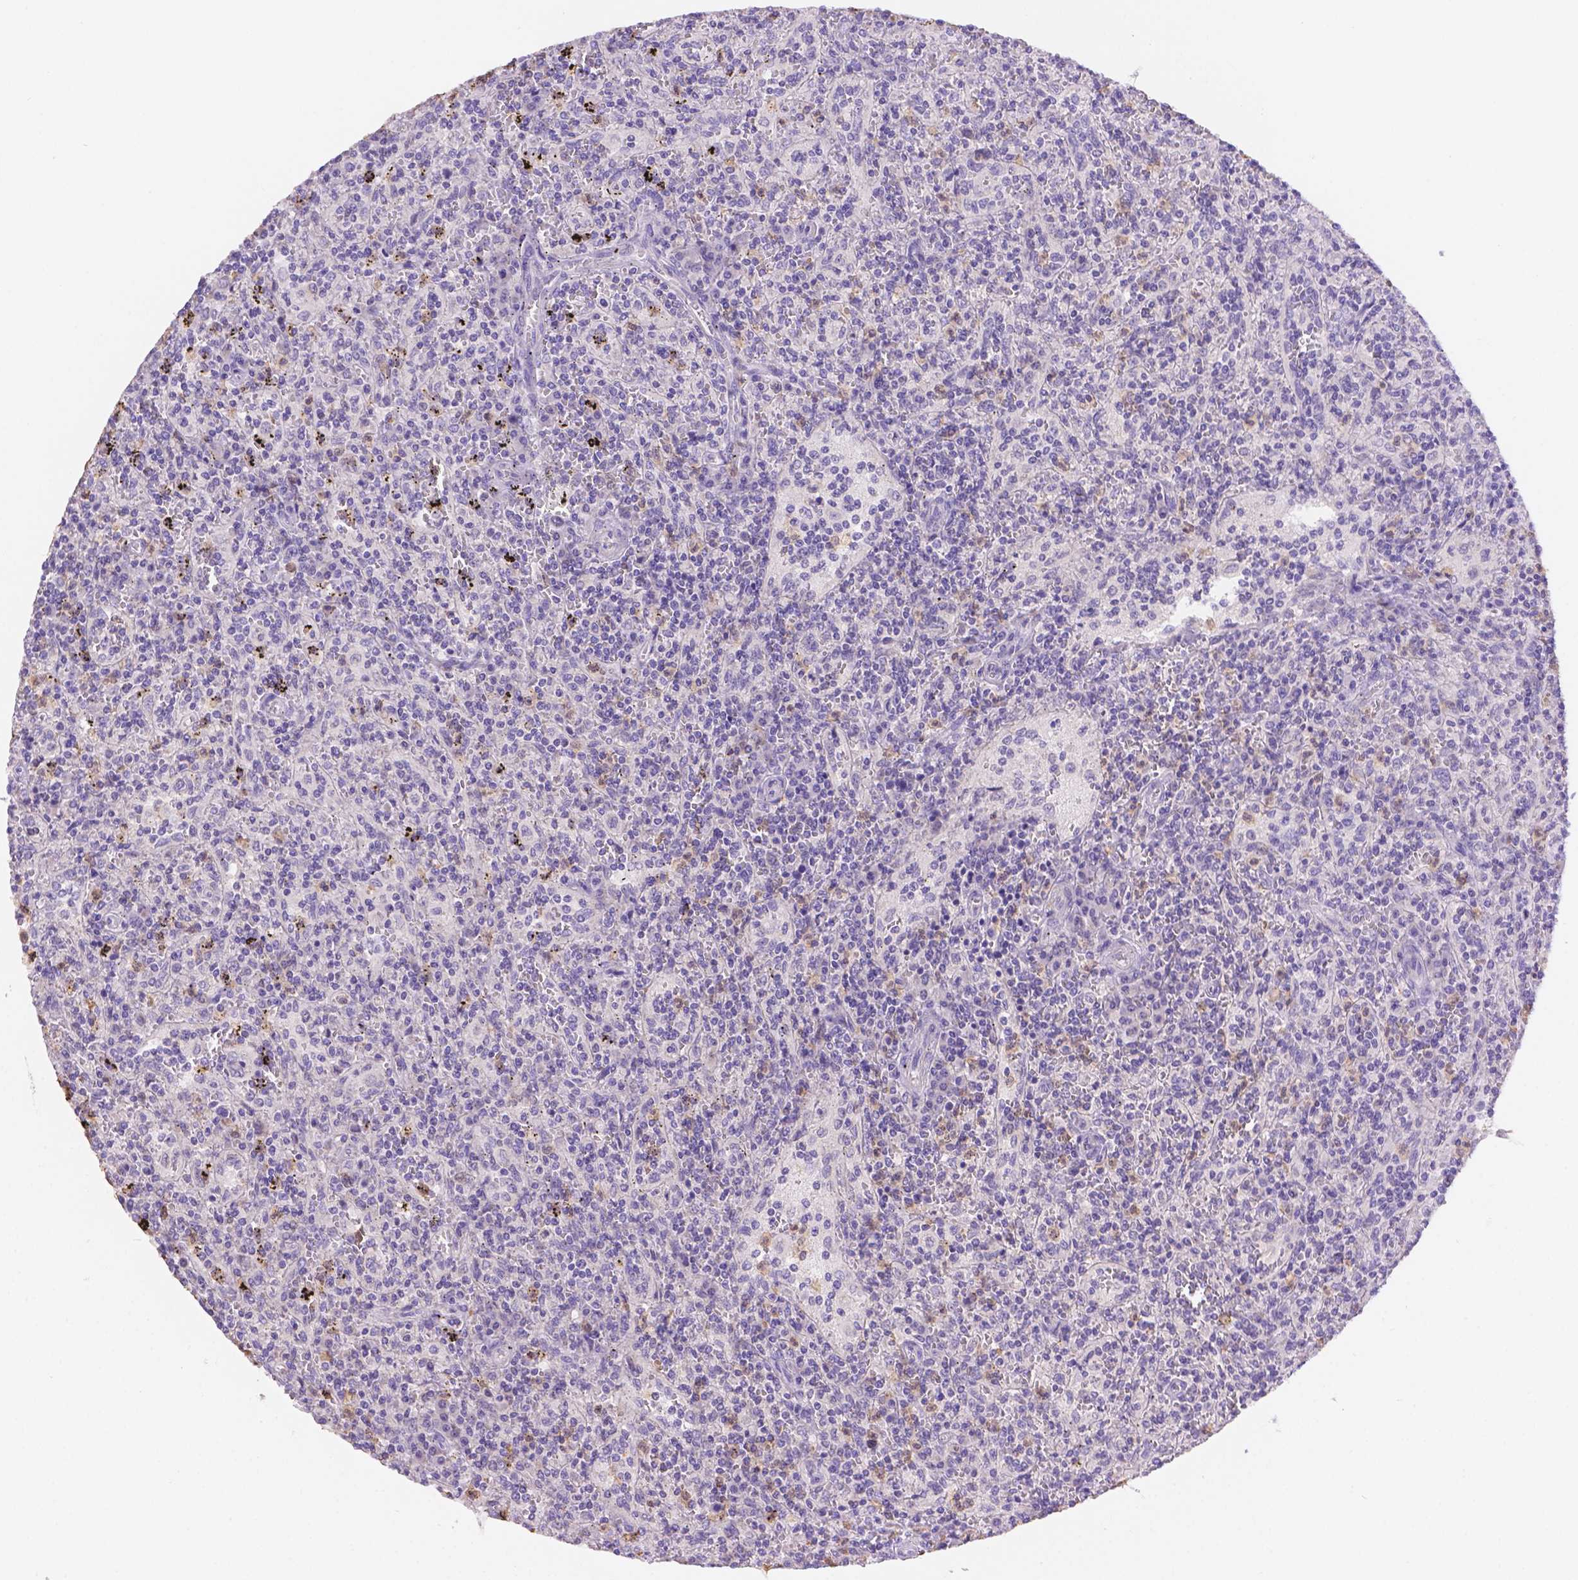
{"staining": {"intensity": "negative", "quantity": "none", "location": "none"}, "tissue": "lymphoma", "cell_type": "Tumor cells", "image_type": "cancer", "snomed": [{"axis": "morphology", "description": "Malignant lymphoma, non-Hodgkin's type, Low grade"}, {"axis": "topography", "description": "Spleen"}], "caption": "The histopathology image demonstrates no staining of tumor cells in lymphoma.", "gene": "NXPE2", "patient": {"sex": "male", "age": 62}}